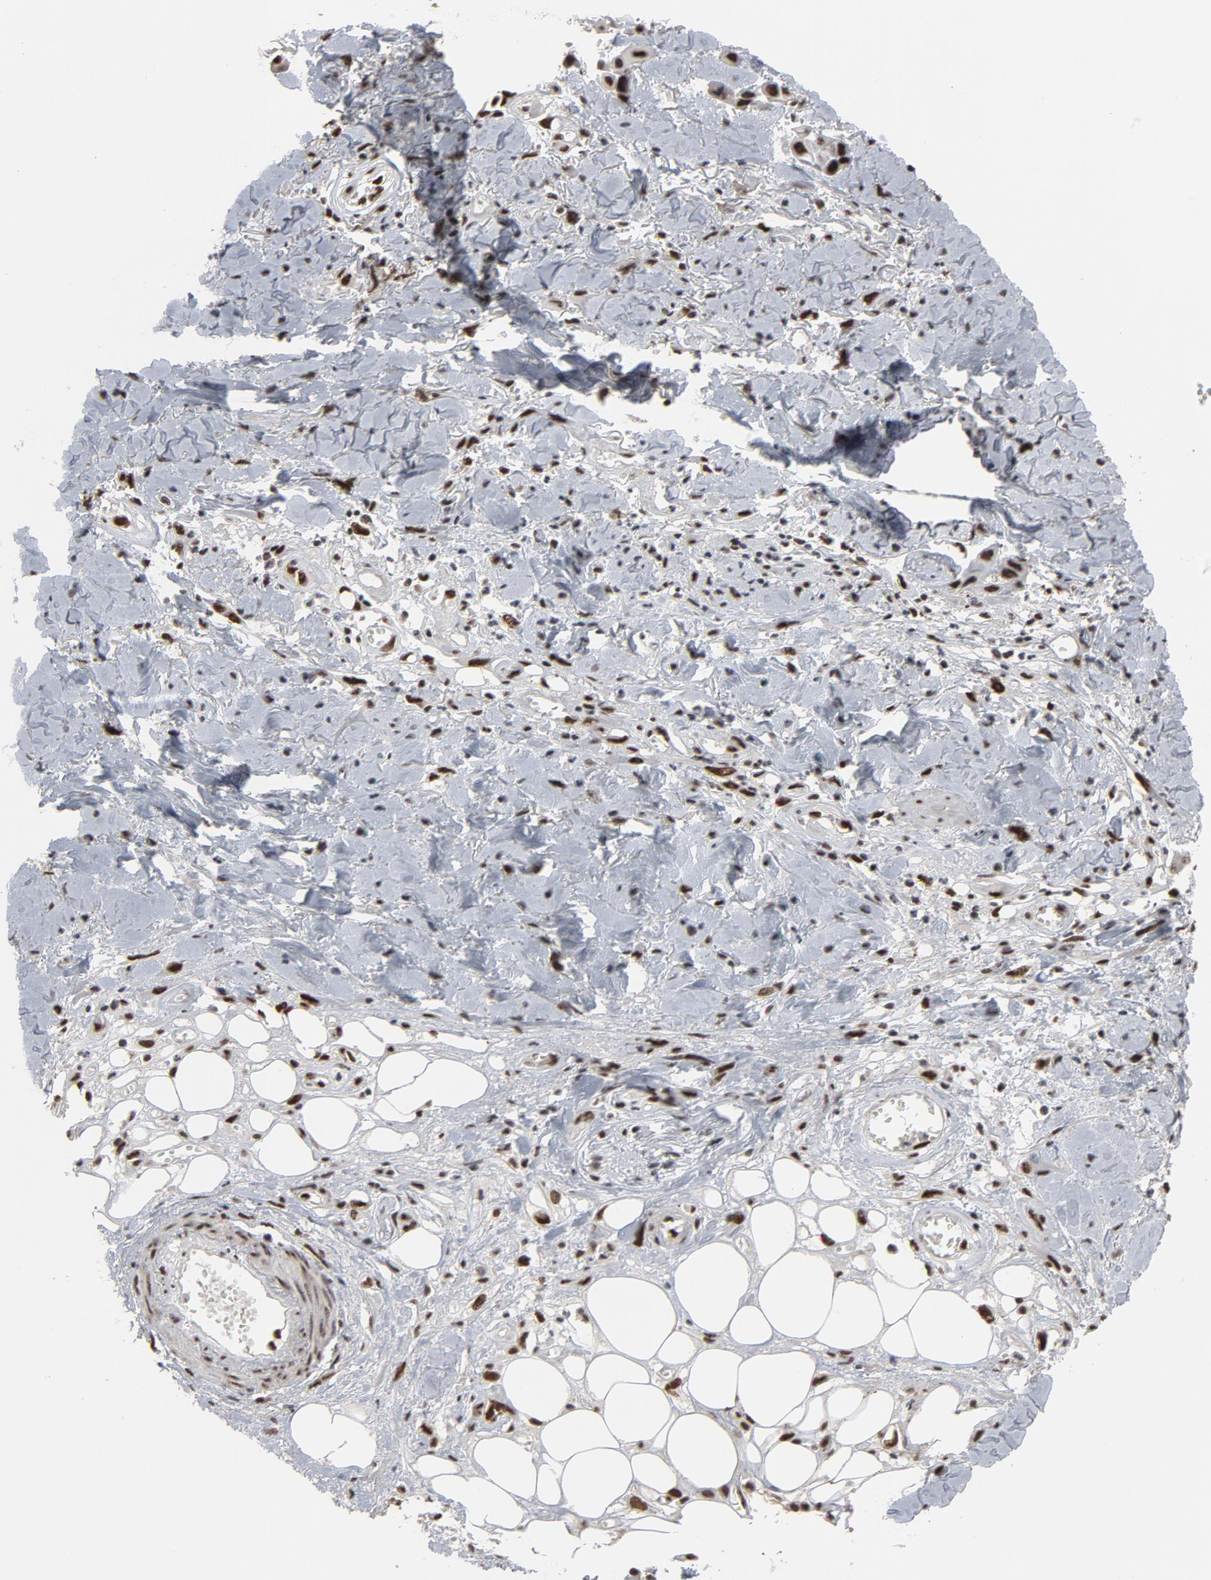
{"staining": {"intensity": "strong", "quantity": ">75%", "location": "nuclear"}, "tissue": "skin cancer", "cell_type": "Tumor cells", "image_type": "cancer", "snomed": [{"axis": "morphology", "description": "Squamous cell carcinoma, NOS"}, {"axis": "topography", "description": "Skin"}, {"axis": "topography", "description": "Anal"}], "caption": "Immunohistochemical staining of skin cancer exhibits high levels of strong nuclear expression in approximately >75% of tumor cells. (DAB (3,3'-diaminobenzidine) IHC, brown staining for protein, blue staining for nuclei).", "gene": "MRE11", "patient": {"sex": "female", "age": 55}}